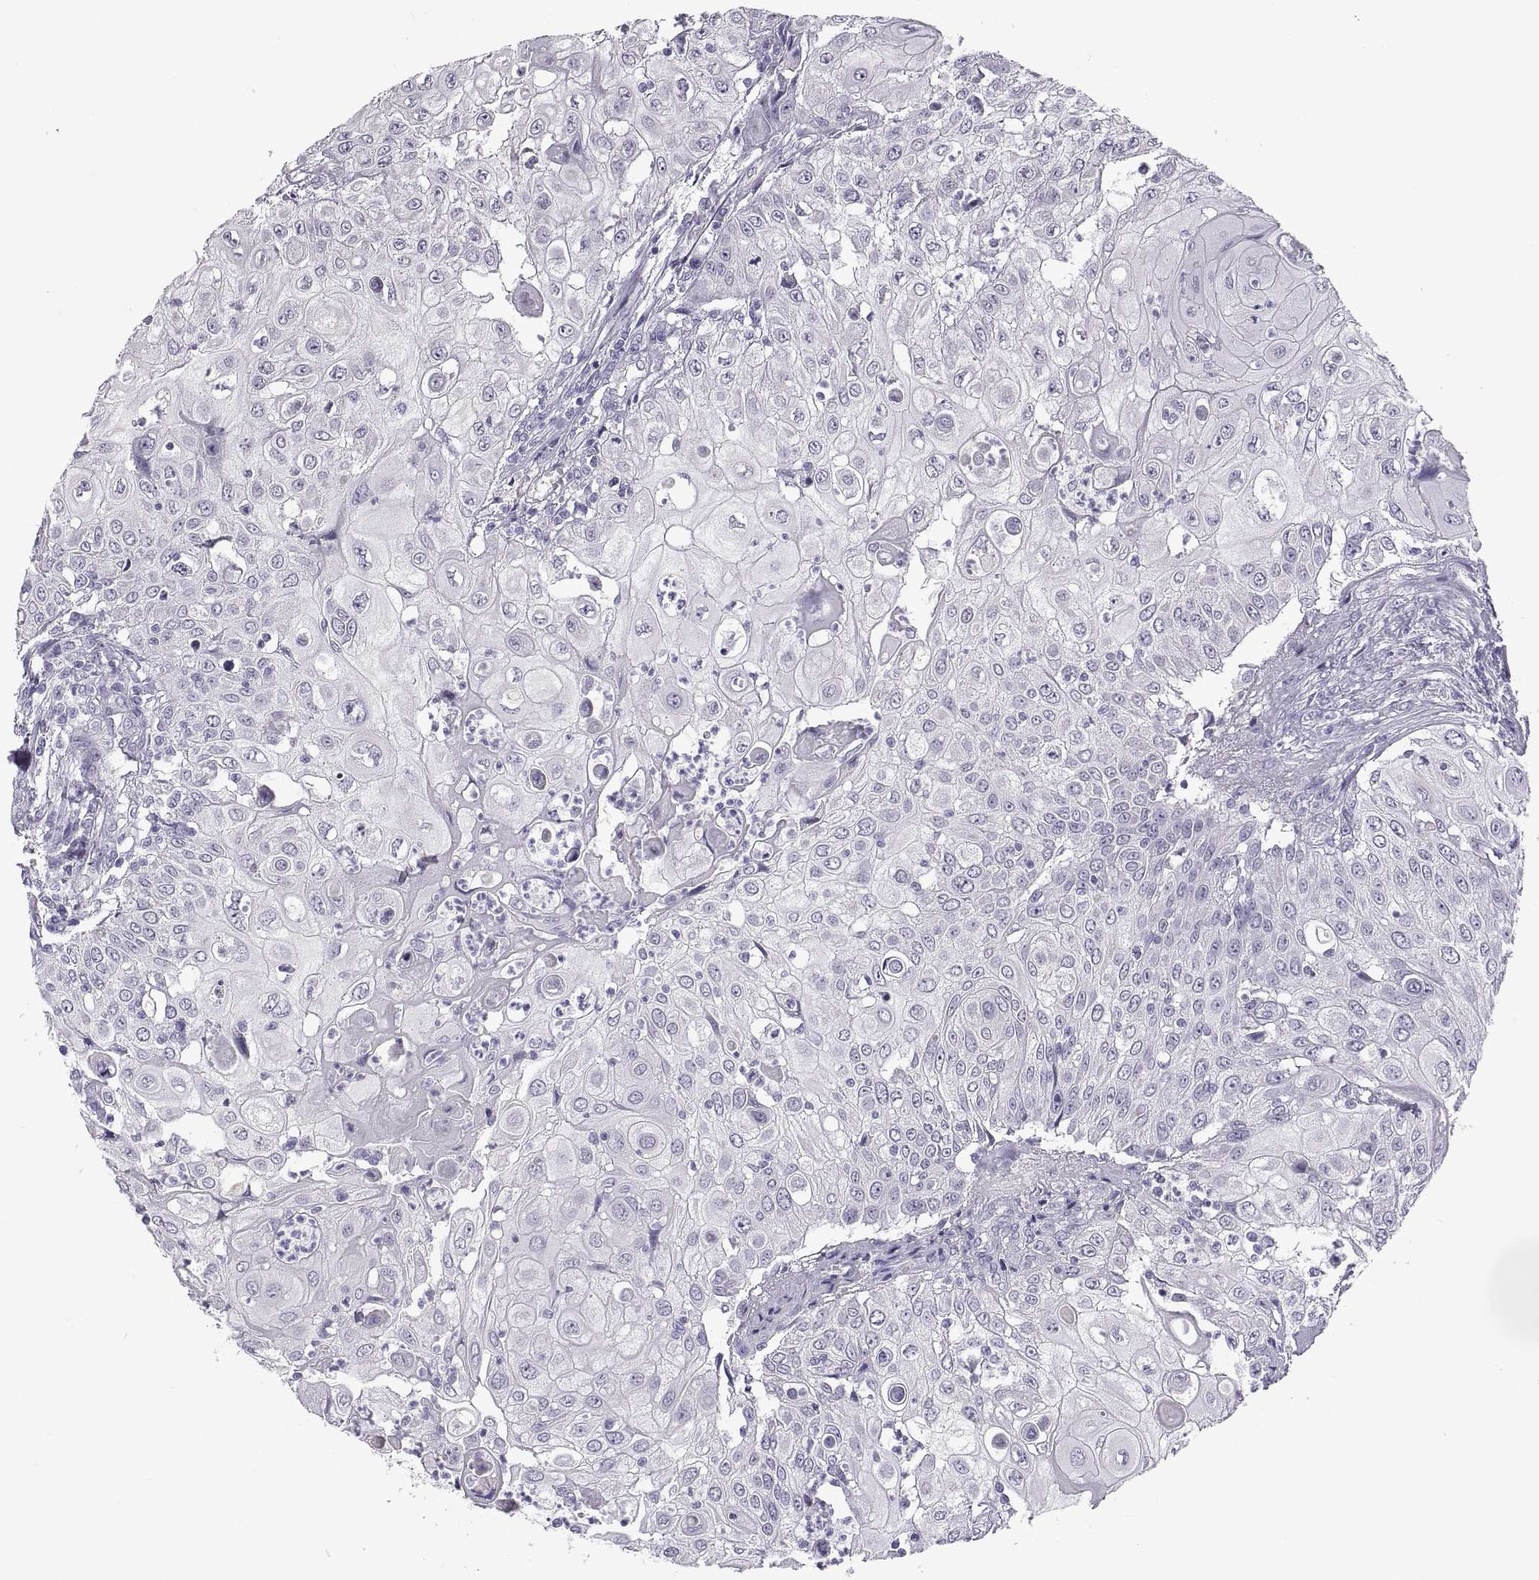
{"staining": {"intensity": "negative", "quantity": "none", "location": "none"}, "tissue": "urothelial cancer", "cell_type": "Tumor cells", "image_type": "cancer", "snomed": [{"axis": "morphology", "description": "Urothelial carcinoma, High grade"}, {"axis": "topography", "description": "Urinary bladder"}], "caption": "This is an immunohistochemistry (IHC) image of urothelial cancer. There is no staining in tumor cells.", "gene": "RDM1", "patient": {"sex": "female", "age": 79}}